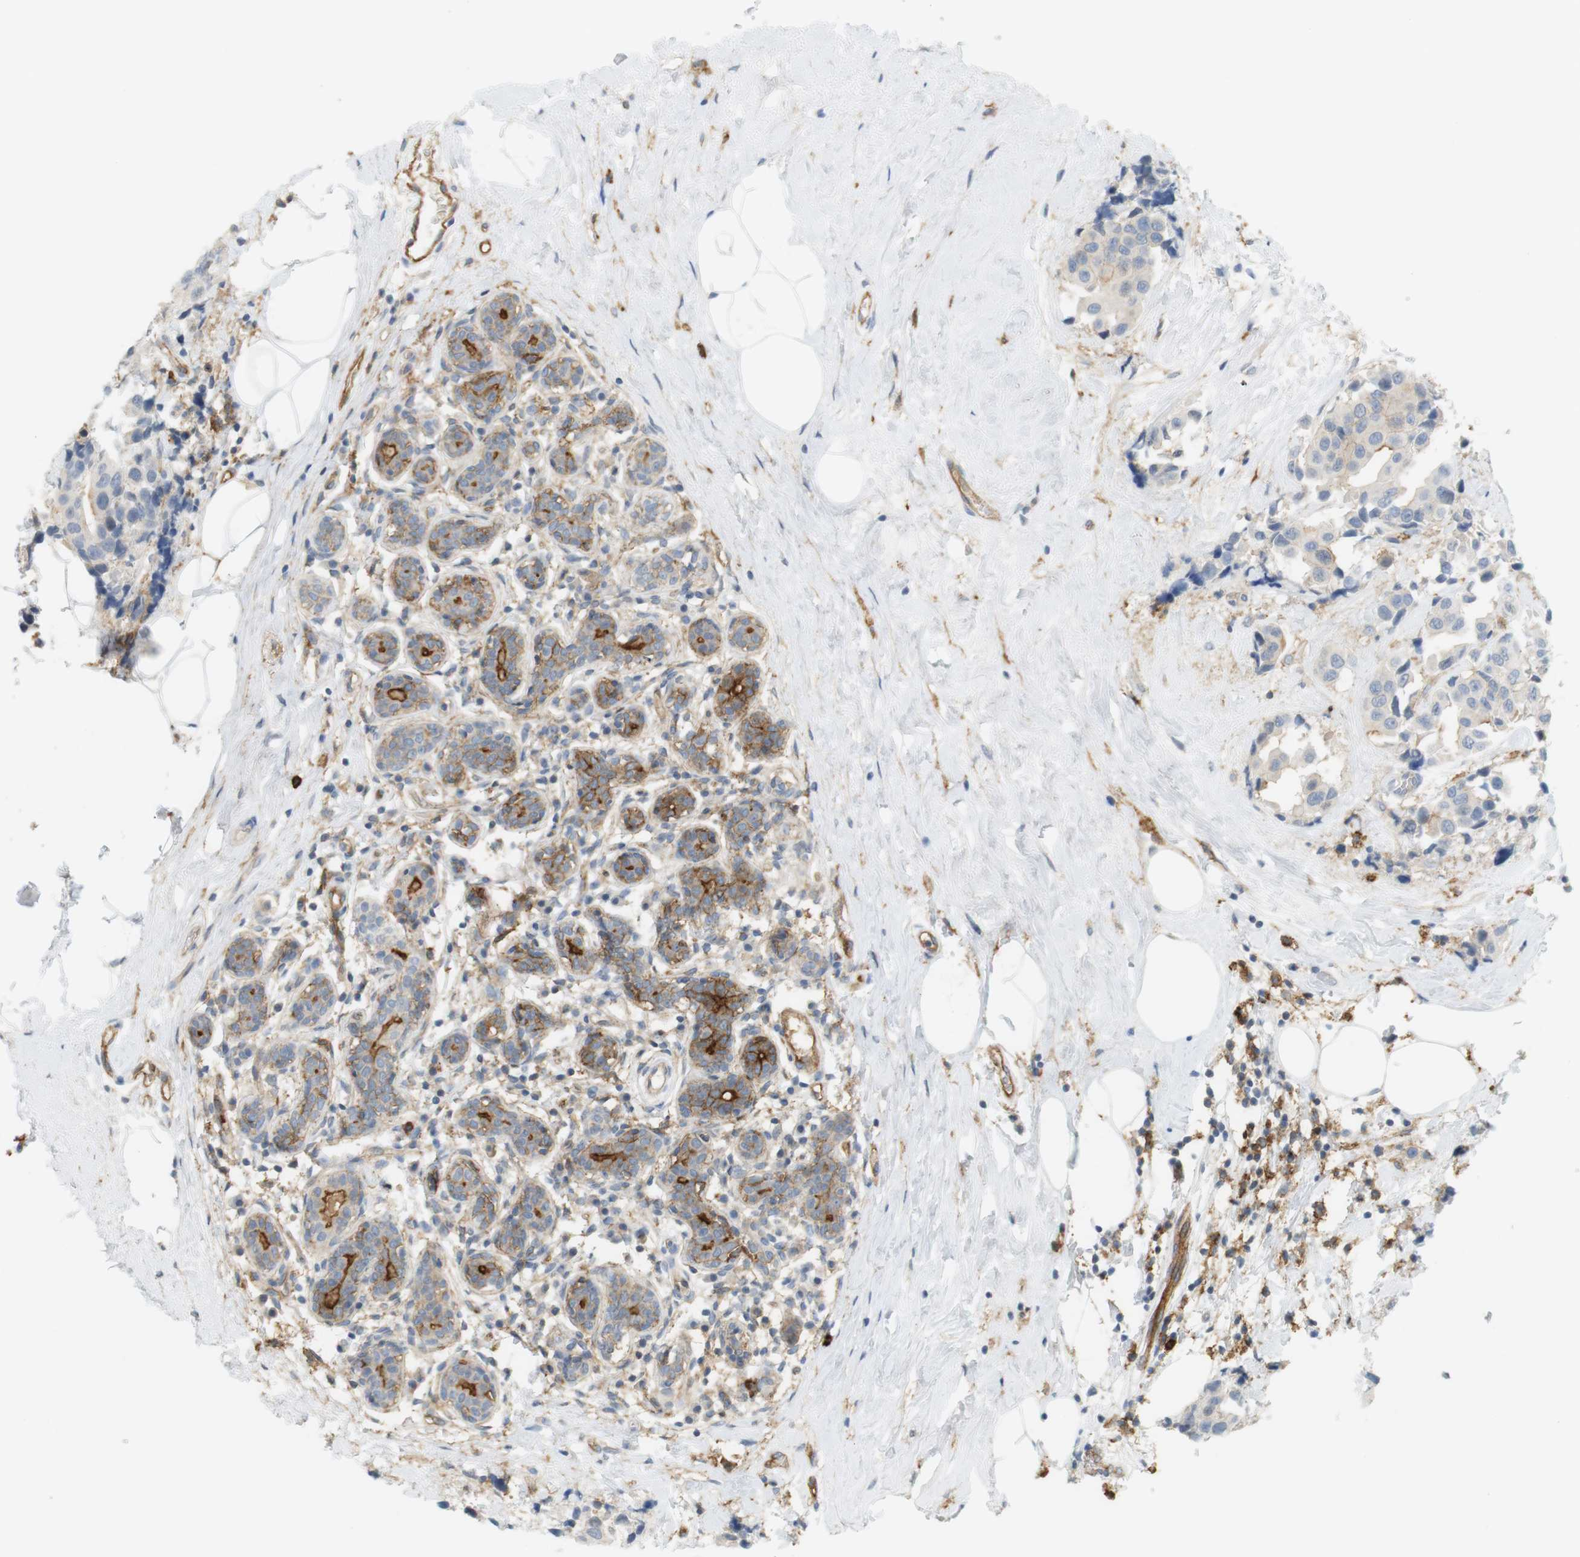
{"staining": {"intensity": "negative", "quantity": "none", "location": "none"}, "tissue": "breast cancer", "cell_type": "Tumor cells", "image_type": "cancer", "snomed": [{"axis": "morphology", "description": "Normal tissue, NOS"}, {"axis": "morphology", "description": "Duct carcinoma"}, {"axis": "topography", "description": "Breast"}], "caption": "IHC of human breast cancer (invasive ductal carcinoma) reveals no expression in tumor cells. (Stains: DAB (3,3'-diaminobenzidine) immunohistochemistry with hematoxylin counter stain, Microscopy: brightfield microscopy at high magnification).", "gene": "SIRPA", "patient": {"sex": "female", "age": 39}}